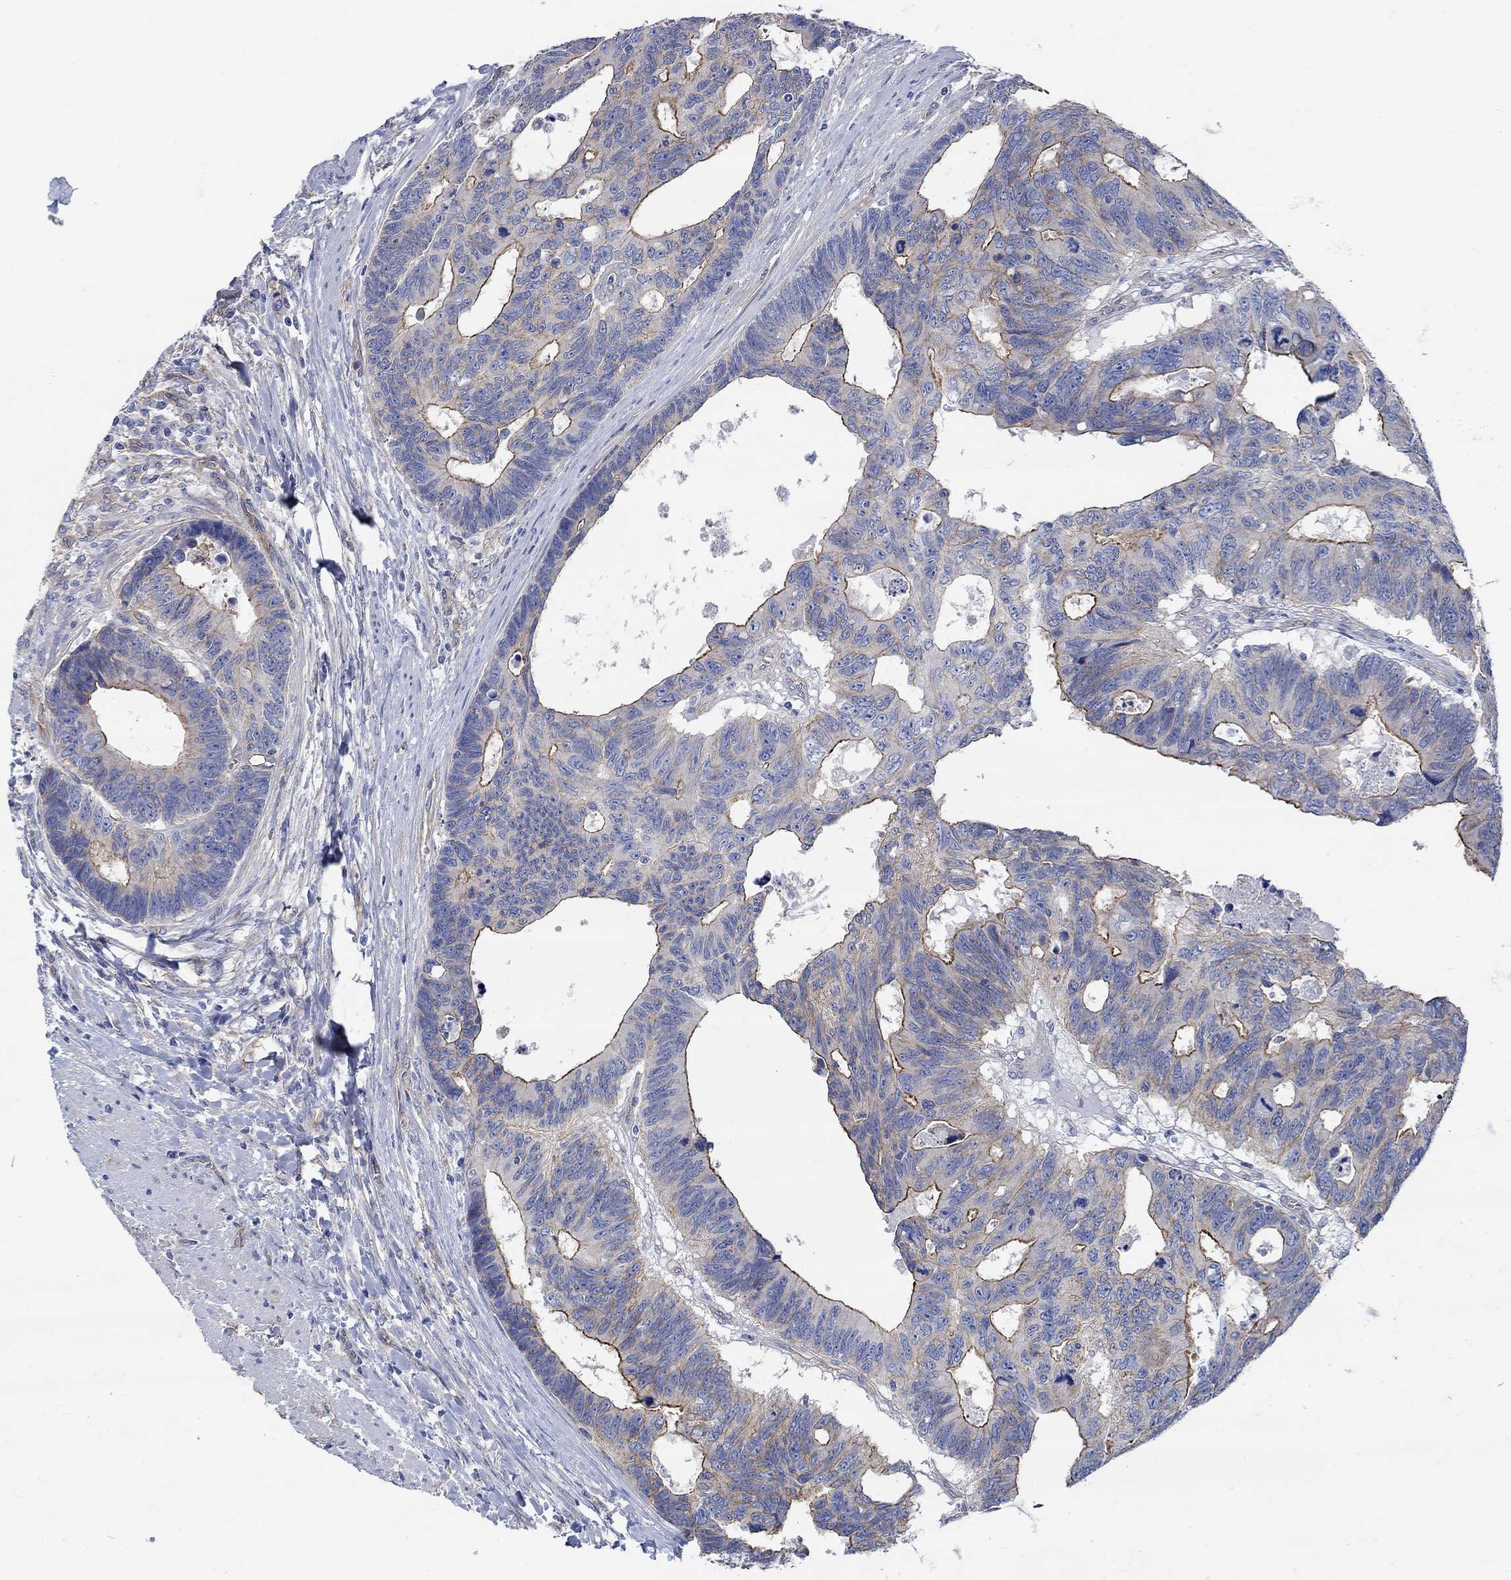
{"staining": {"intensity": "strong", "quantity": "<25%", "location": "cytoplasmic/membranous"}, "tissue": "colorectal cancer", "cell_type": "Tumor cells", "image_type": "cancer", "snomed": [{"axis": "morphology", "description": "Adenocarcinoma, NOS"}, {"axis": "topography", "description": "Colon"}], "caption": "Strong cytoplasmic/membranous positivity for a protein is seen in about <25% of tumor cells of colorectal adenocarcinoma using IHC.", "gene": "TMEM198", "patient": {"sex": "female", "age": 77}}